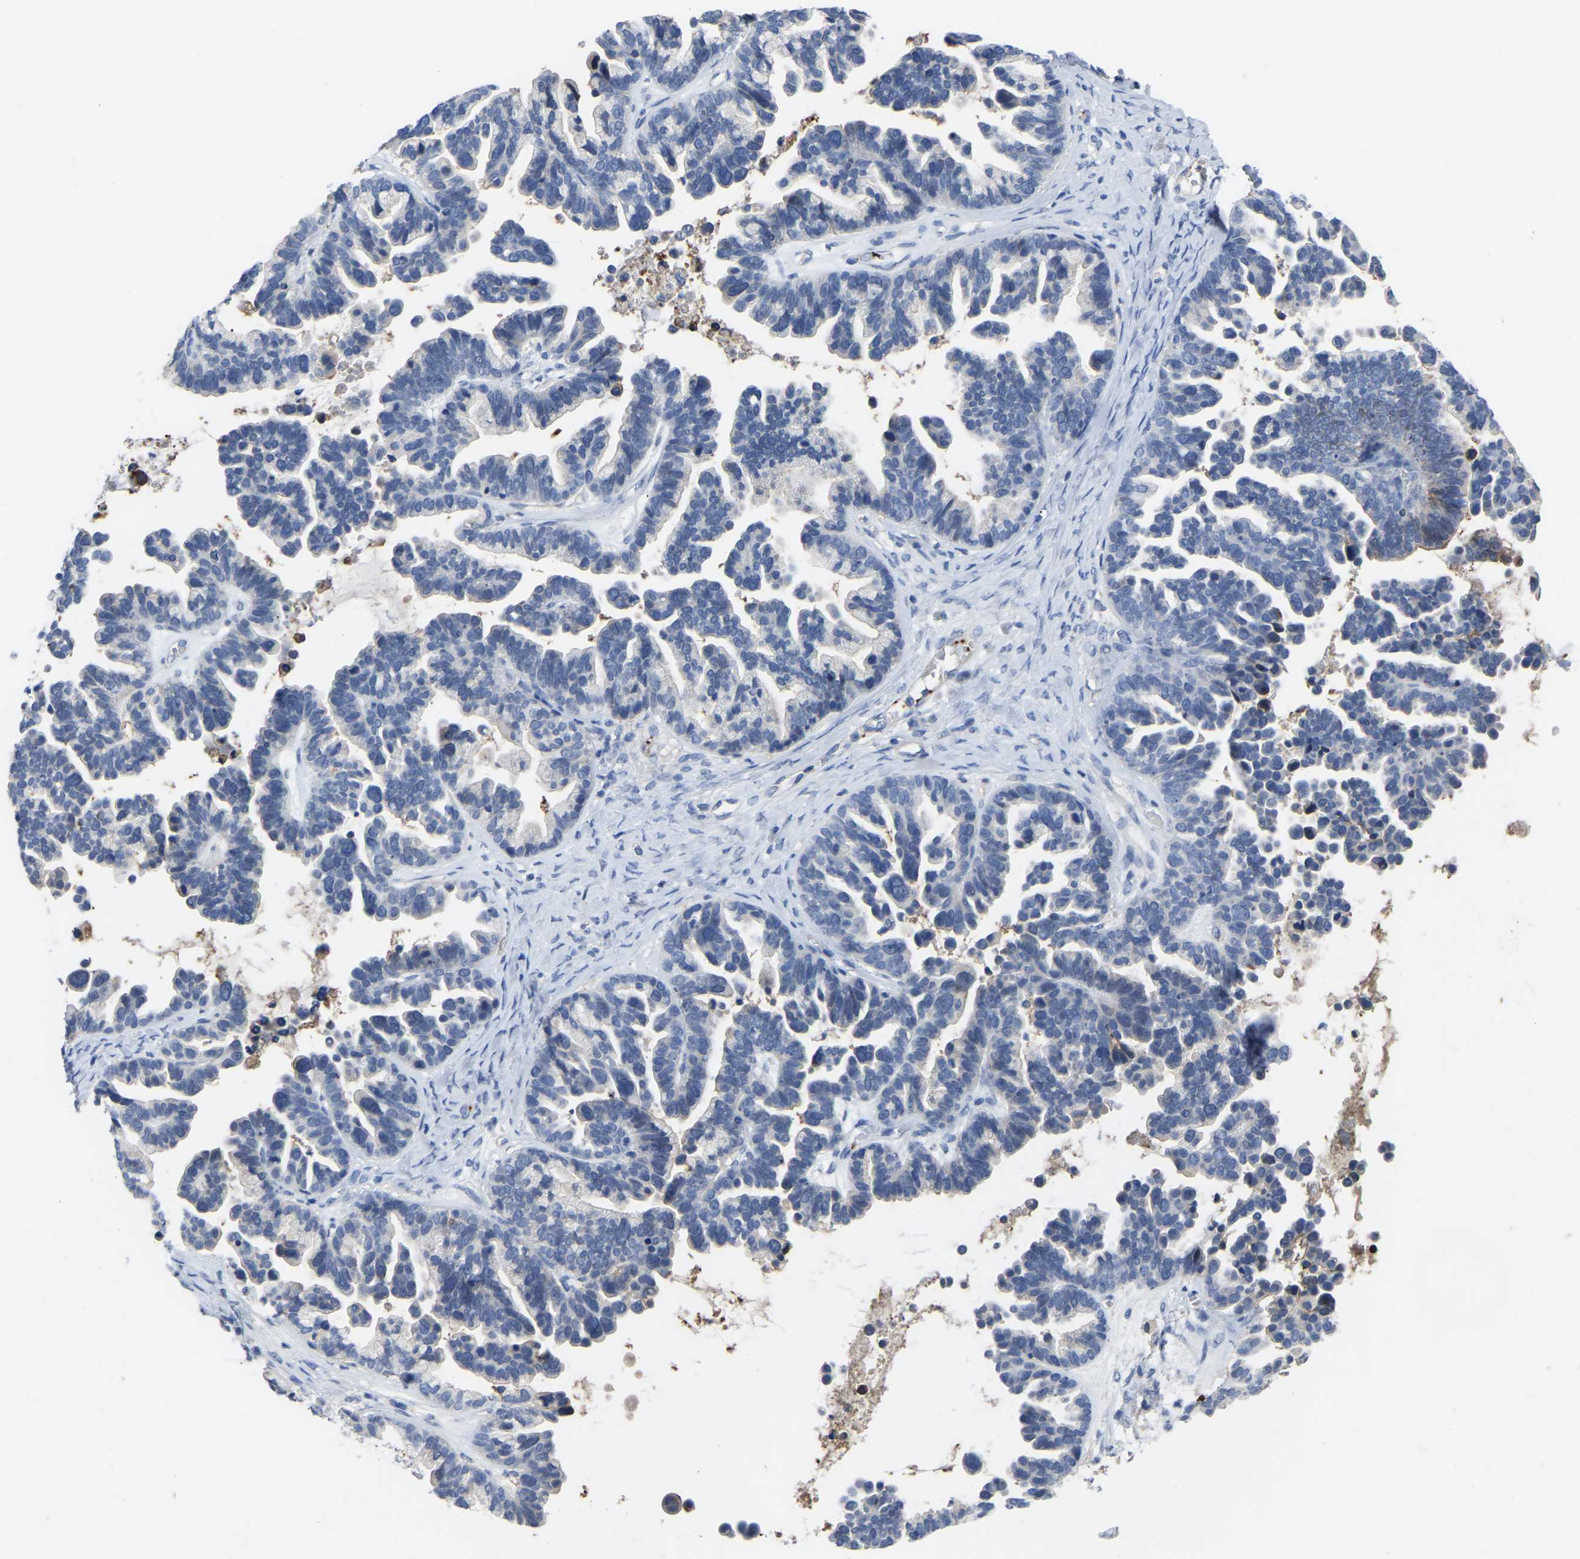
{"staining": {"intensity": "negative", "quantity": "none", "location": "none"}, "tissue": "ovarian cancer", "cell_type": "Tumor cells", "image_type": "cancer", "snomed": [{"axis": "morphology", "description": "Cystadenocarcinoma, serous, NOS"}, {"axis": "topography", "description": "Ovary"}], "caption": "Human ovarian cancer (serous cystadenocarcinoma) stained for a protein using immunohistochemistry (IHC) shows no expression in tumor cells.", "gene": "ZNF449", "patient": {"sex": "female", "age": 56}}